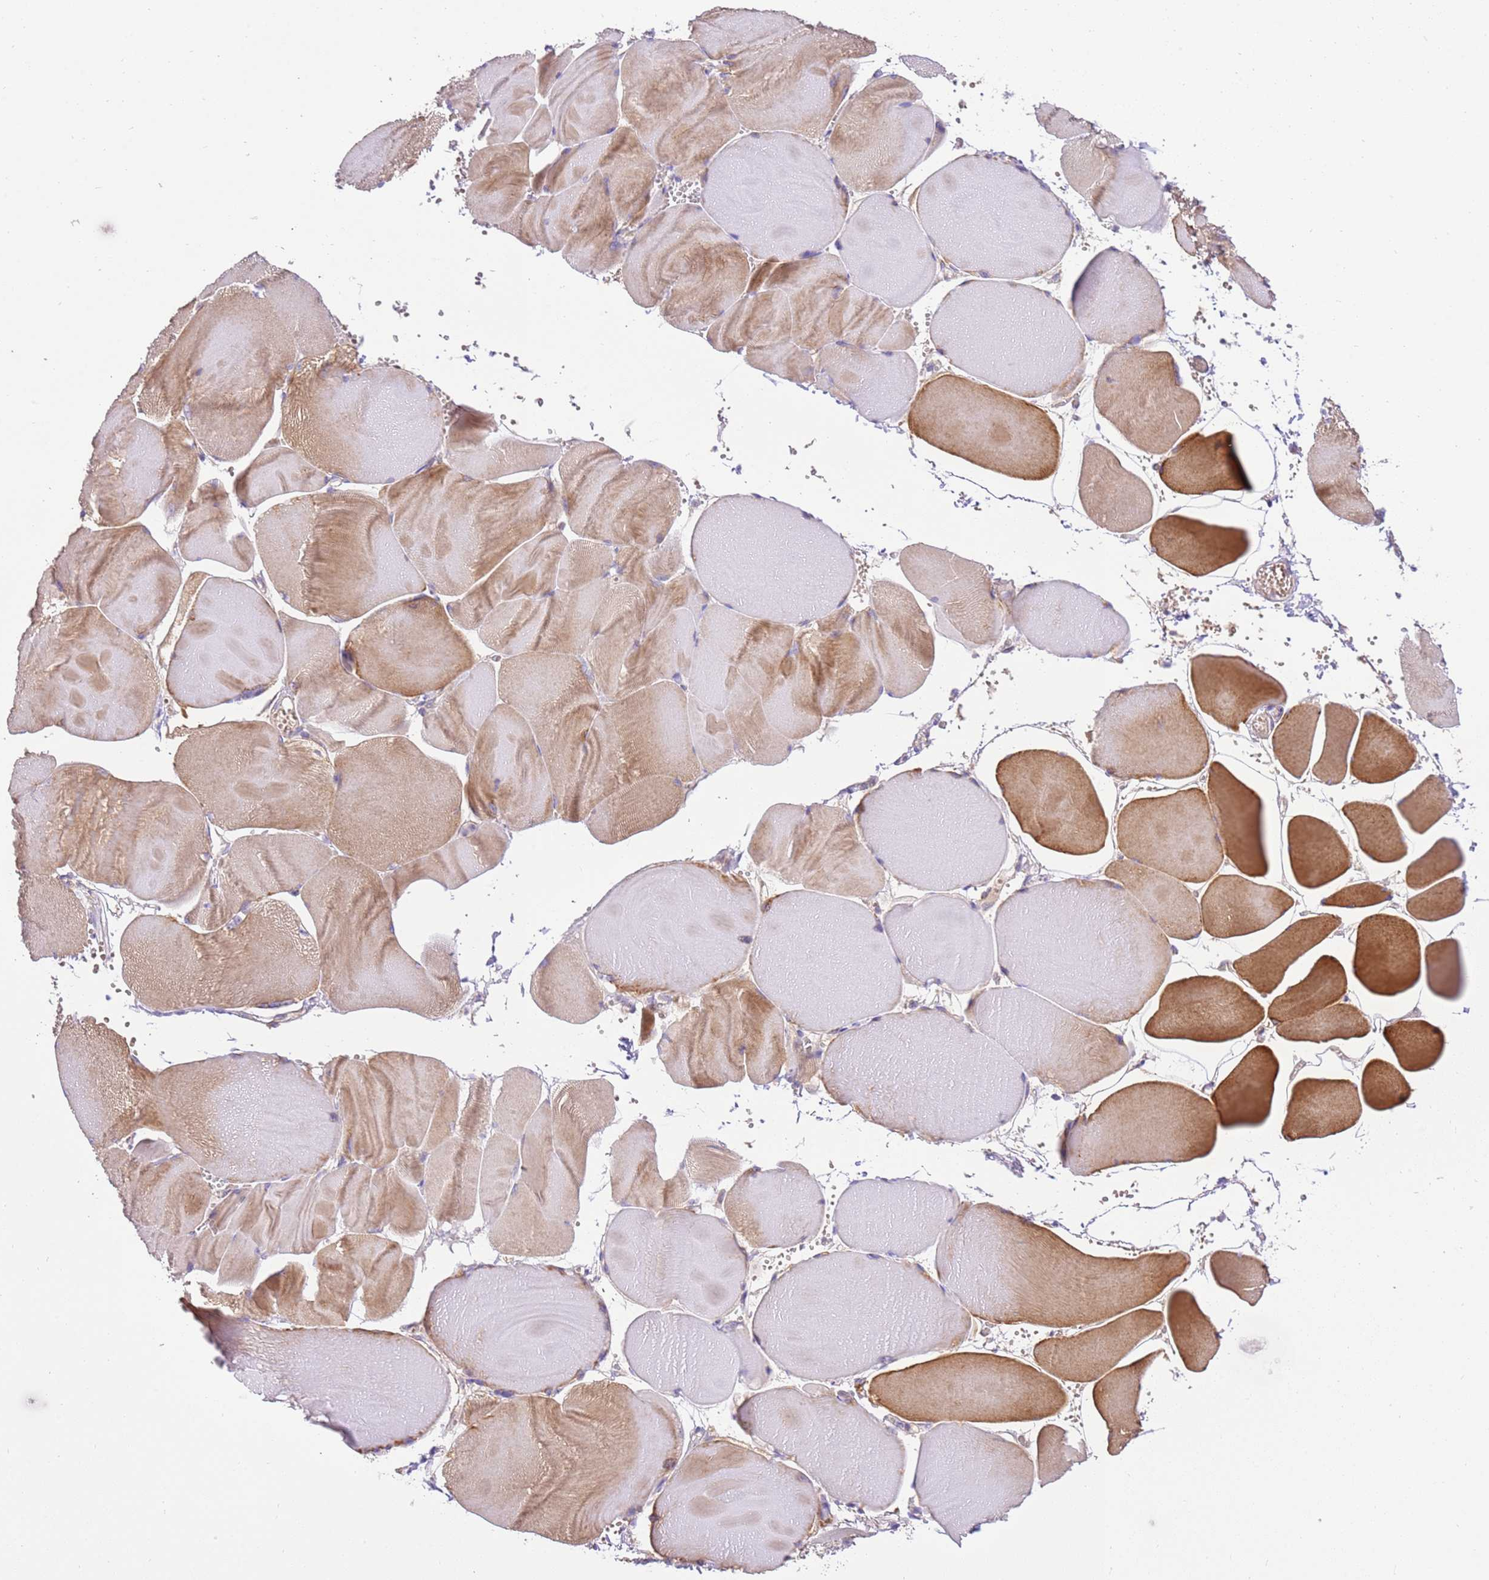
{"staining": {"intensity": "strong", "quantity": "<25%", "location": "cytoplasmic/membranous"}, "tissue": "skeletal muscle", "cell_type": "Myocytes", "image_type": "normal", "snomed": [{"axis": "morphology", "description": "Normal tissue, NOS"}, {"axis": "morphology", "description": "Basal cell carcinoma"}, {"axis": "topography", "description": "Skeletal muscle"}], "caption": "Skeletal muscle stained for a protein (brown) displays strong cytoplasmic/membranous positive positivity in approximately <25% of myocytes.", "gene": "SPATA2L", "patient": {"sex": "female", "age": 64}}